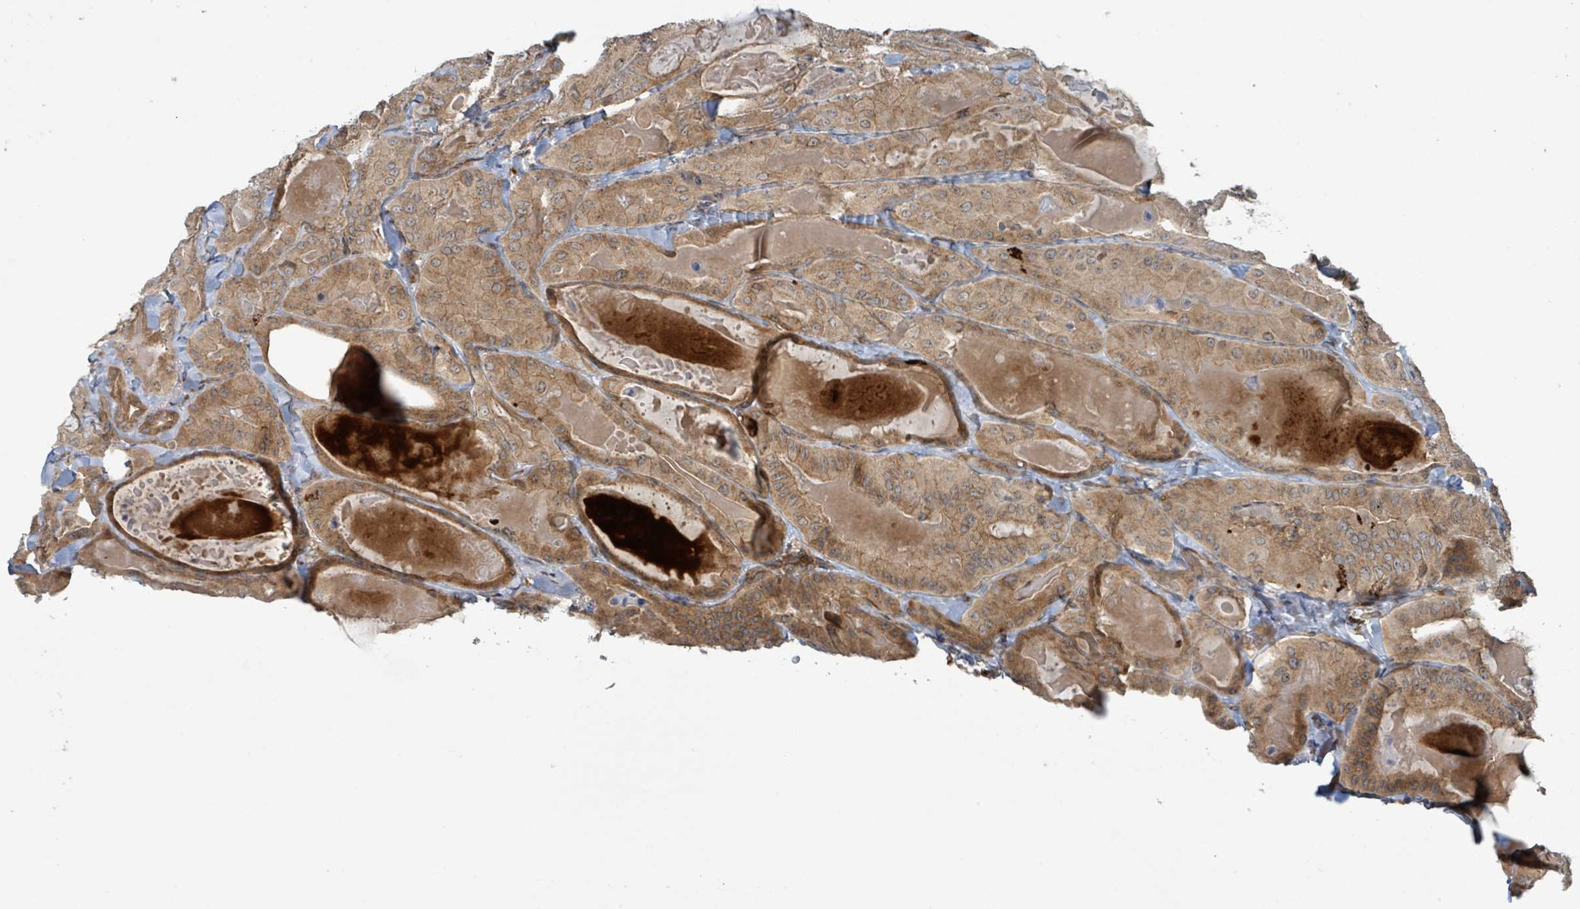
{"staining": {"intensity": "moderate", "quantity": ">75%", "location": "cytoplasmic/membranous"}, "tissue": "thyroid cancer", "cell_type": "Tumor cells", "image_type": "cancer", "snomed": [{"axis": "morphology", "description": "Papillary adenocarcinoma, NOS"}, {"axis": "topography", "description": "Thyroid gland"}], "caption": "Immunohistochemistry histopathology image of neoplastic tissue: thyroid cancer (papillary adenocarcinoma) stained using immunohistochemistry (IHC) reveals medium levels of moderate protein expression localized specifically in the cytoplasmic/membranous of tumor cells, appearing as a cytoplasmic/membranous brown color.", "gene": "OR51E1", "patient": {"sex": "female", "age": 68}}